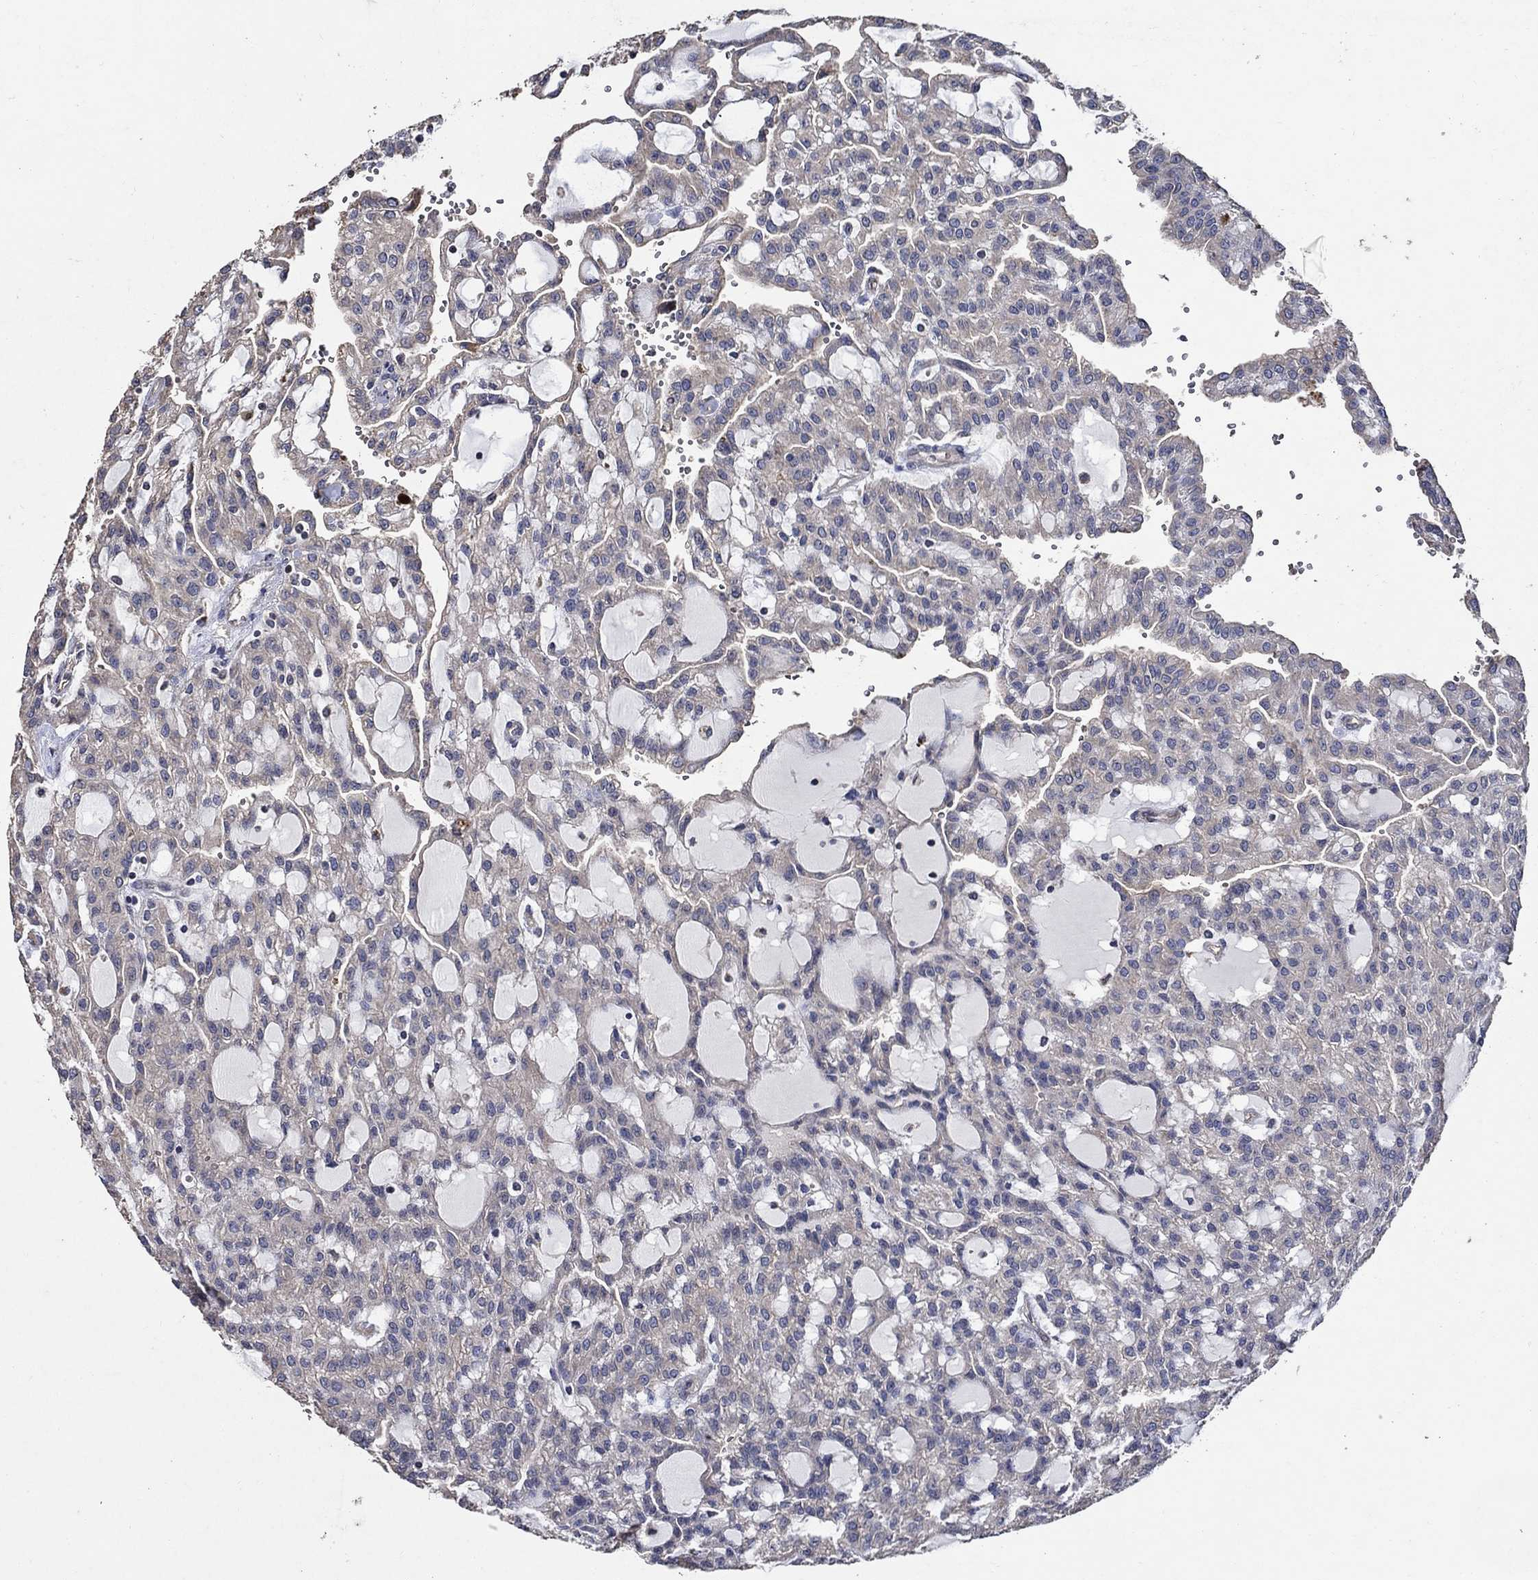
{"staining": {"intensity": "weak", "quantity": "25%-75%", "location": "cytoplasmic/membranous"}, "tissue": "renal cancer", "cell_type": "Tumor cells", "image_type": "cancer", "snomed": [{"axis": "morphology", "description": "Adenocarcinoma, NOS"}, {"axis": "topography", "description": "Kidney"}], "caption": "The micrograph exhibits staining of renal cancer (adenocarcinoma), revealing weak cytoplasmic/membranous protein staining (brown color) within tumor cells.", "gene": "HAP1", "patient": {"sex": "male", "age": 63}}